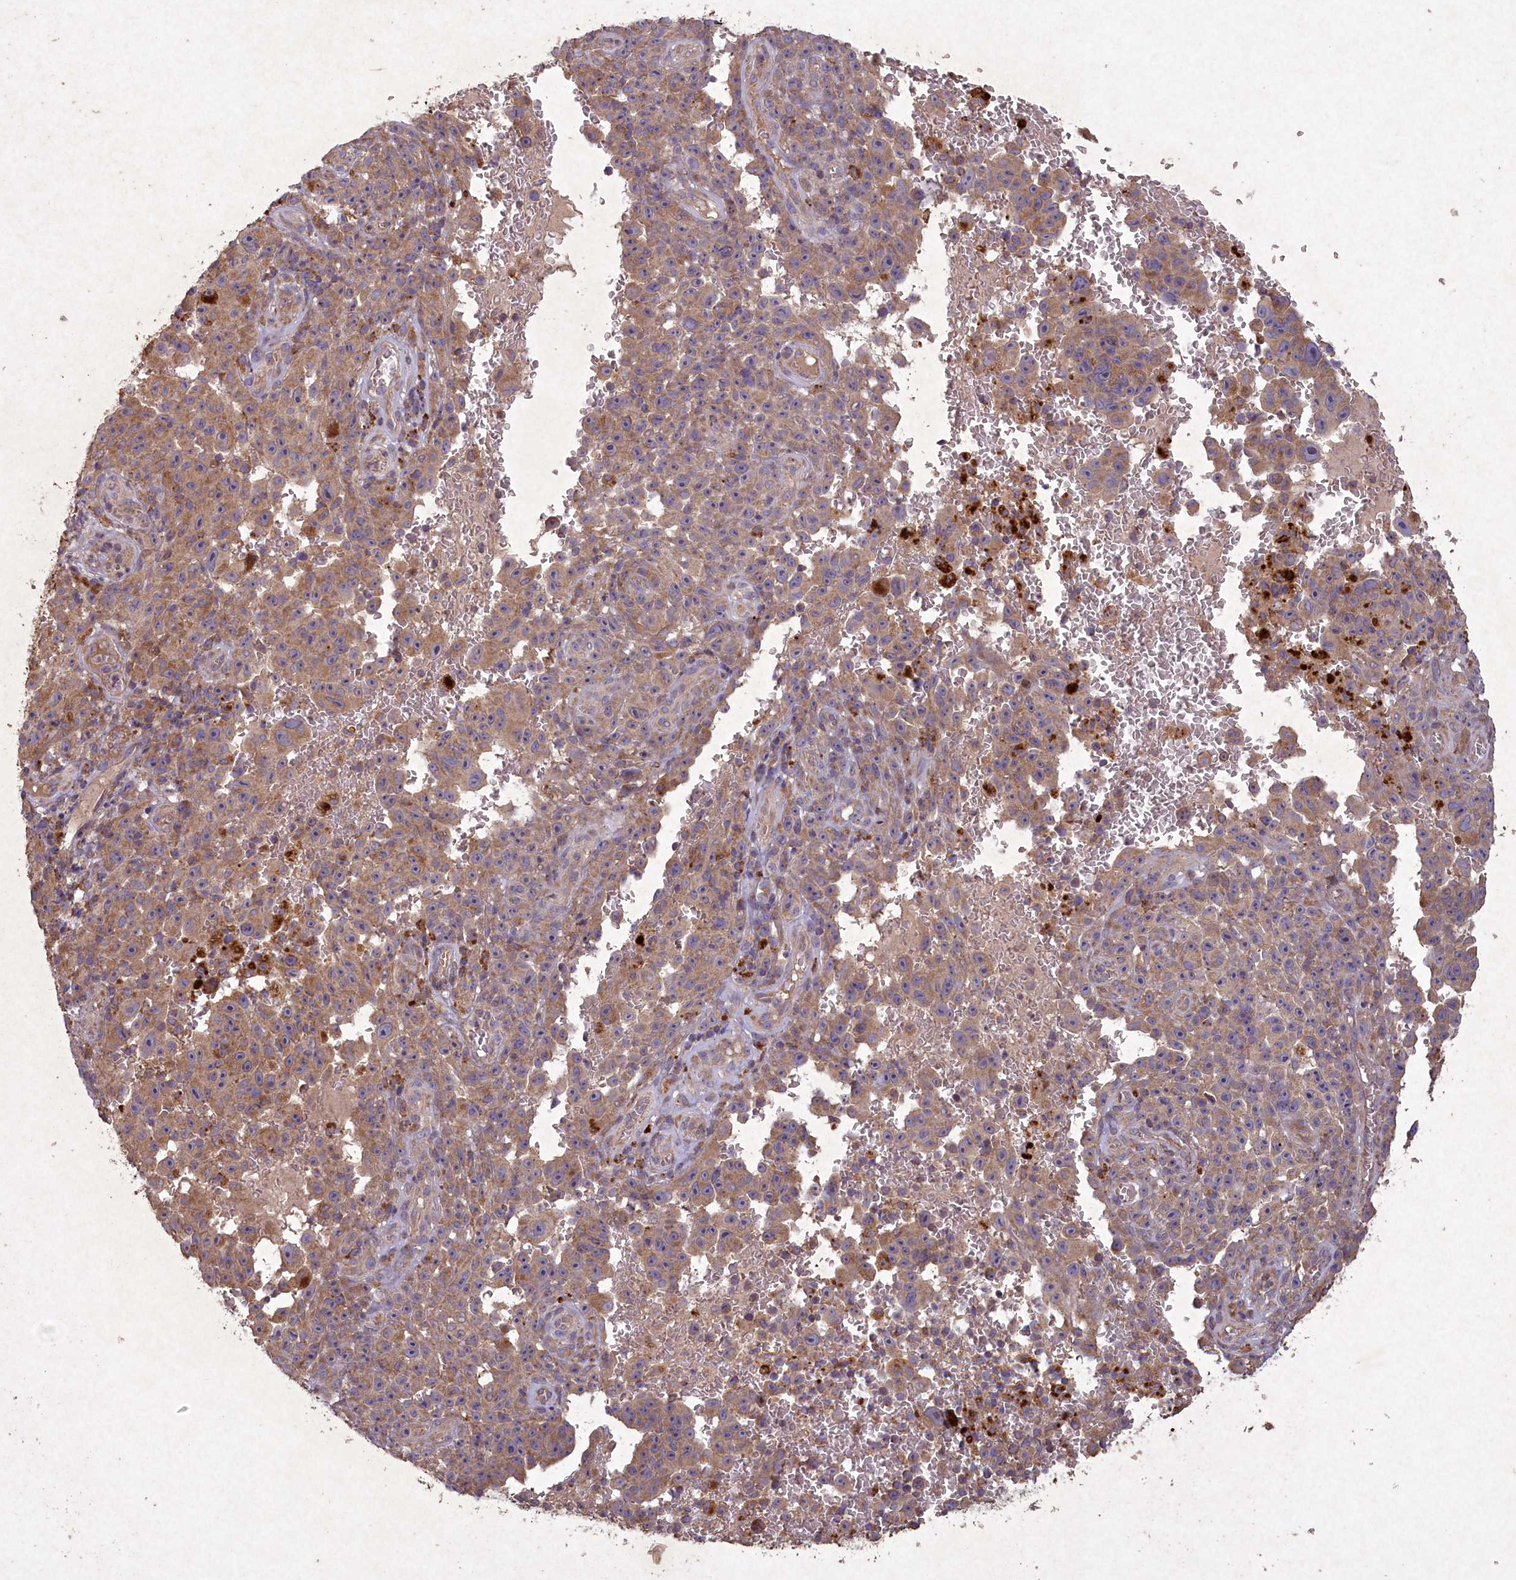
{"staining": {"intensity": "moderate", "quantity": ">75%", "location": "cytoplasmic/membranous"}, "tissue": "melanoma", "cell_type": "Tumor cells", "image_type": "cancer", "snomed": [{"axis": "morphology", "description": "Malignant melanoma, NOS"}, {"axis": "topography", "description": "Skin"}], "caption": "Malignant melanoma stained for a protein (brown) displays moderate cytoplasmic/membranous positive expression in about >75% of tumor cells.", "gene": "CIAO2B", "patient": {"sex": "female", "age": 82}}